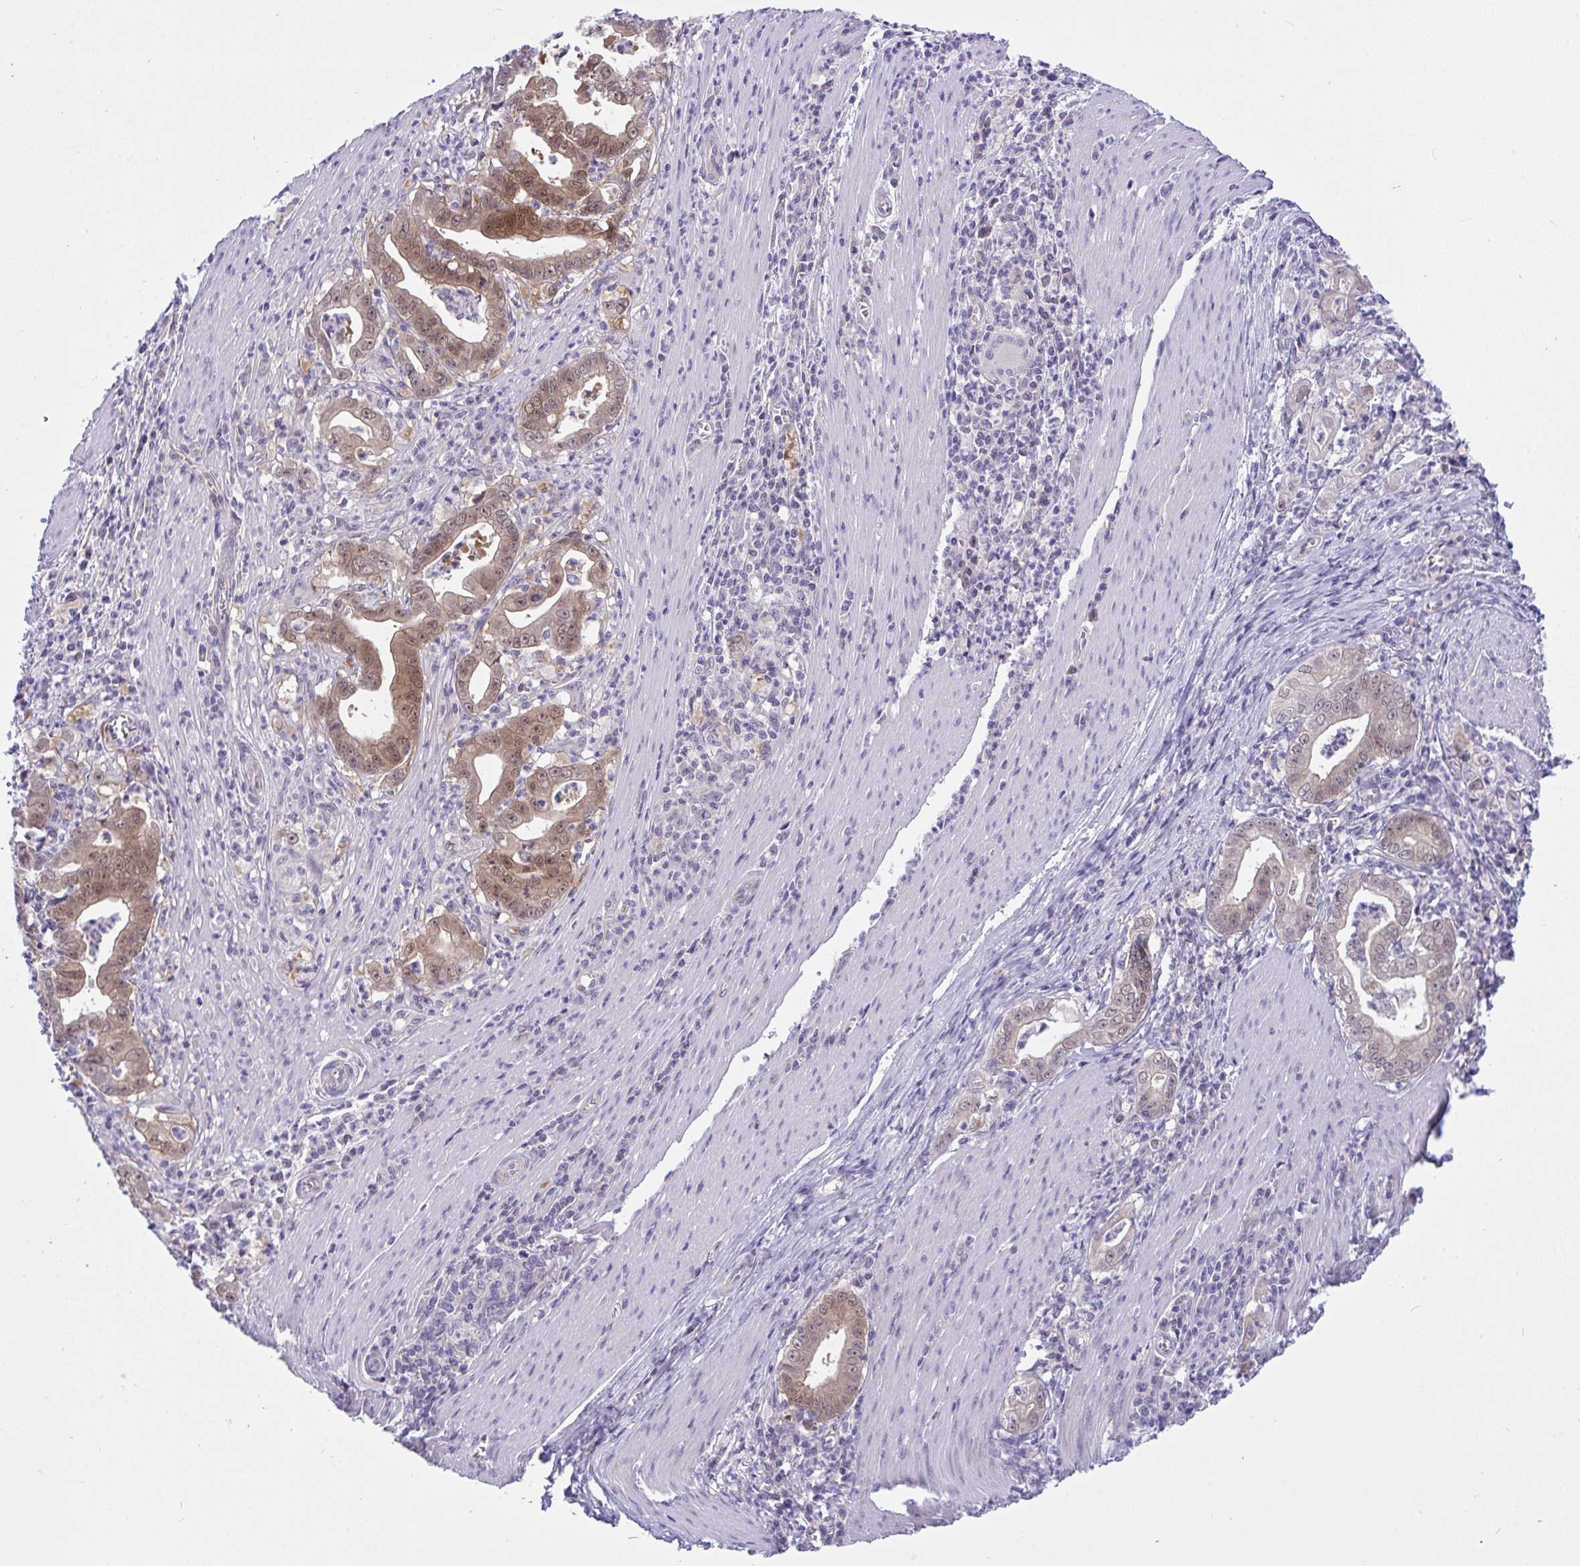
{"staining": {"intensity": "moderate", "quantity": "25%-75%", "location": "cytoplasmic/membranous,nuclear"}, "tissue": "stomach cancer", "cell_type": "Tumor cells", "image_type": "cancer", "snomed": [{"axis": "morphology", "description": "Adenocarcinoma, NOS"}, {"axis": "topography", "description": "Stomach, upper"}], "caption": "Immunohistochemical staining of adenocarcinoma (stomach) reveals moderate cytoplasmic/membranous and nuclear protein staining in about 25%-75% of tumor cells.", "gene": "HOXD12", "patient": {"sex": "female", "age": 79}}